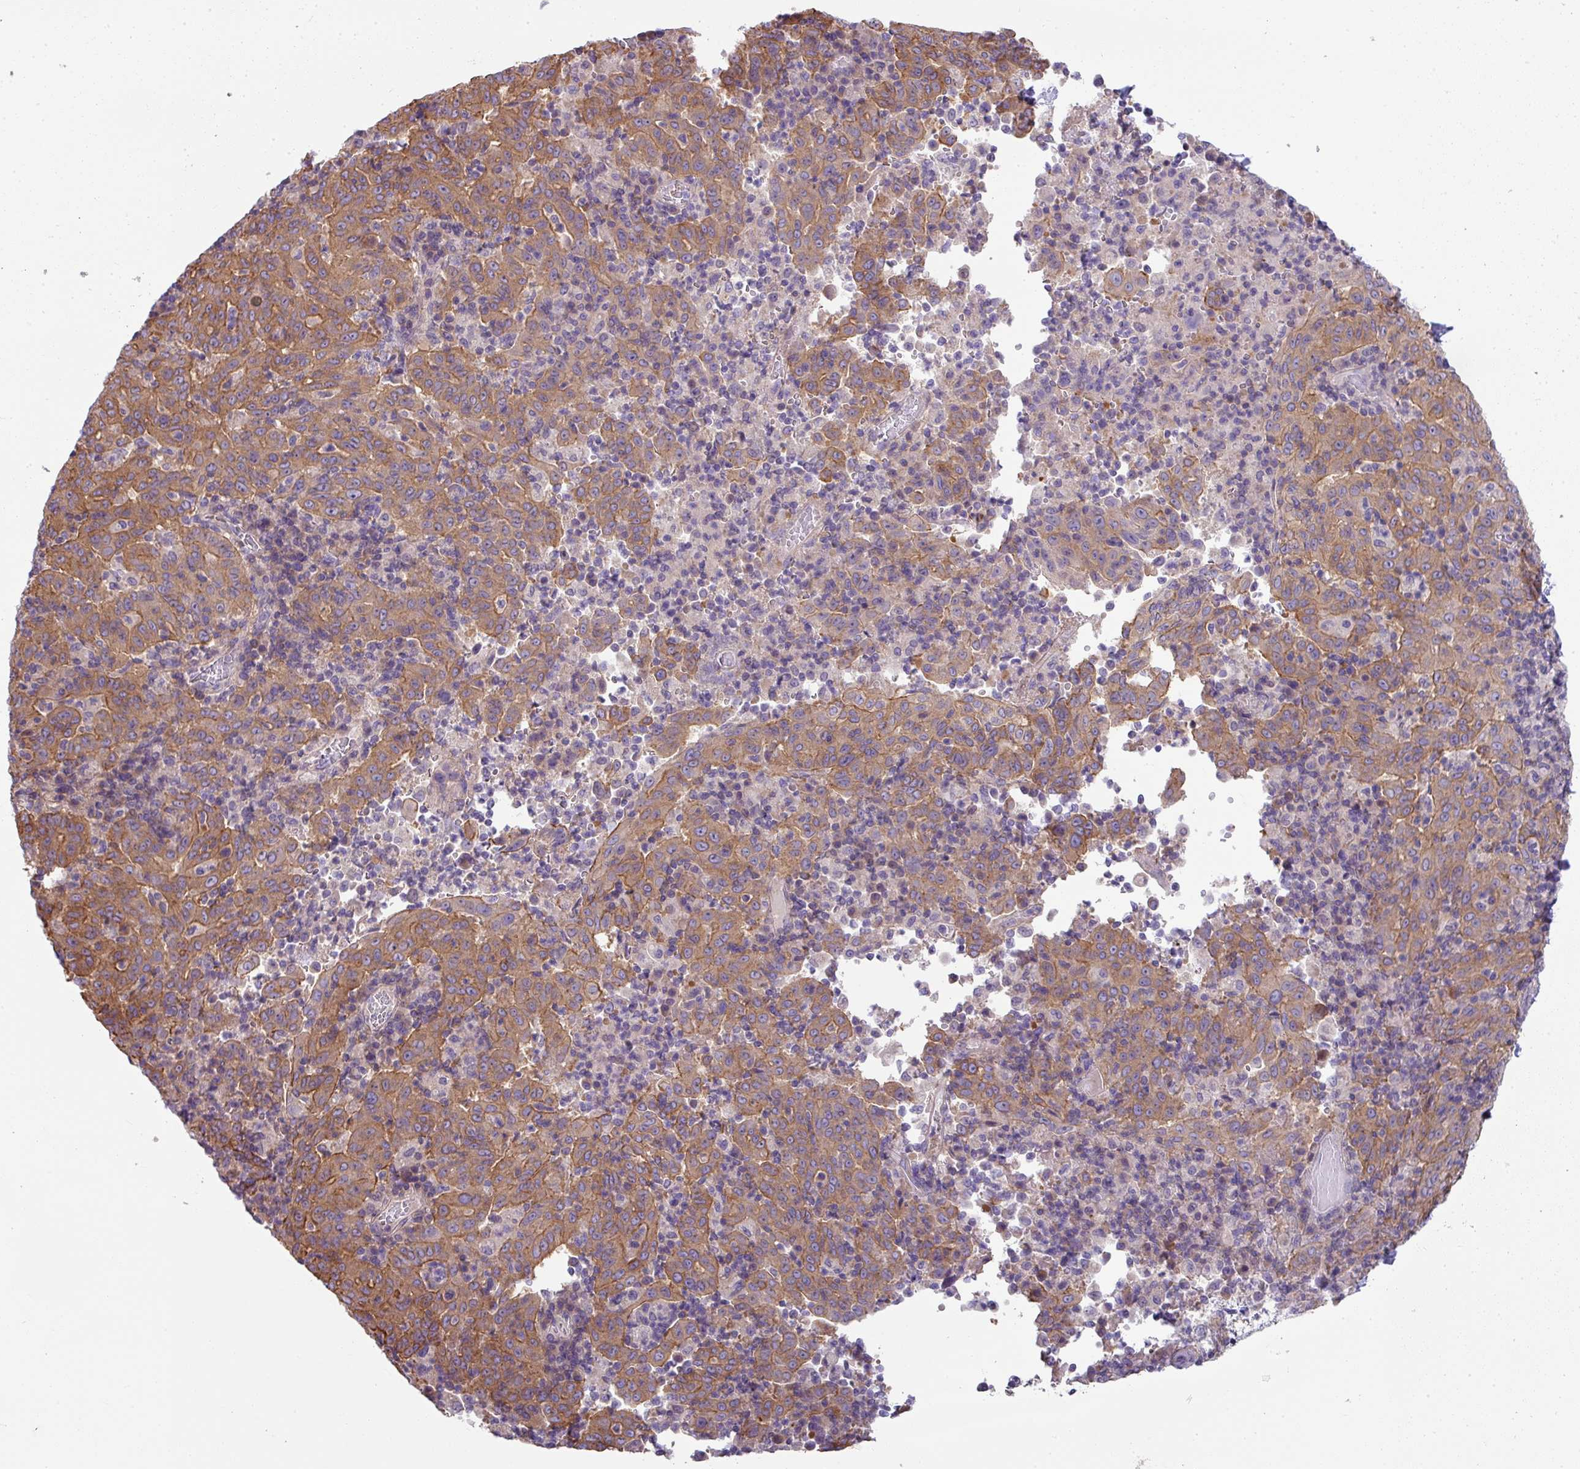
{"staining": {"intensity": "moderate", "quantity": ">75%", "location": "cytoplasmic/membranous"}, "tissue": "pancreatic cancer", "cell_type": "Tumor cells", "image_type": "cancer", "snomed": [{"axis": "morphology", "description": "Adenocarcinoma, NOS"}, {"axis": "topography", "description": "Pancreas"}], "caption": "The image reveals immunohistochemical staining of pancreatic cancer. There is moderate cytoplasmic/membranous positivity is appreciated in approximately >75% of tumor cells.", "gene": "PALS2", "patient": {"sex": "male", "age": 63}}